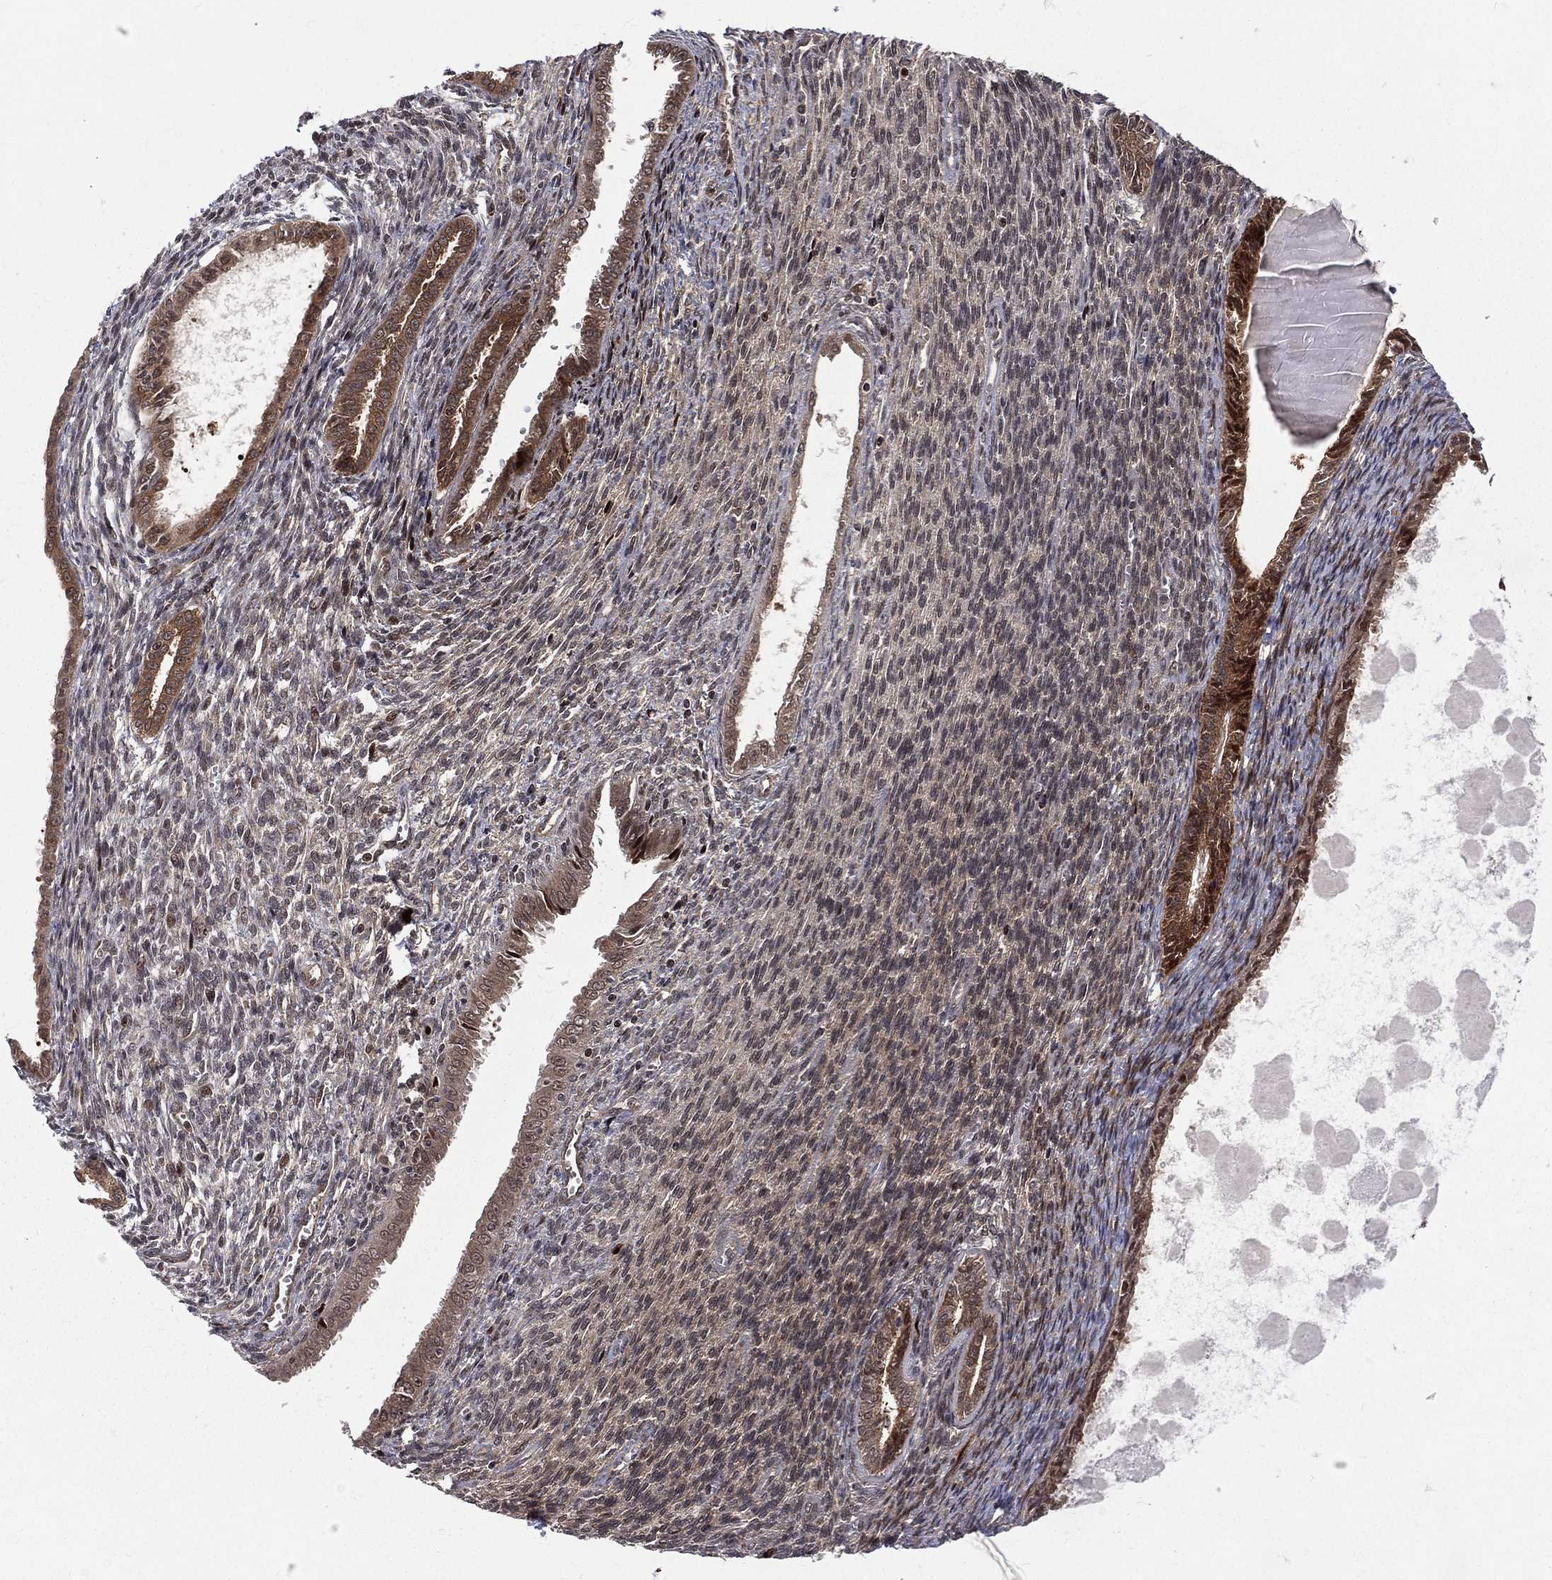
{"staining": {"intensity": "moderate", "quantity": "25%-75%", "location": "cytoplasmic/membranous"}, "tissue": "endometrial cancer", "cell_type": "Tumor cells", "image_type": "cancer", "snomed": [{"axis": "morphology", "description": "Adenocarcinoma, NOS"}, {"axis": "topography", "description": "Endometrium"}], "caption": "A brown stain shows moderate cytoplasmic/membranous expression of a protein in human endometrial adenocarcinoma tumor cells.", "gene": "MDM2", "patient": {"sex": "female", "age": 86}}